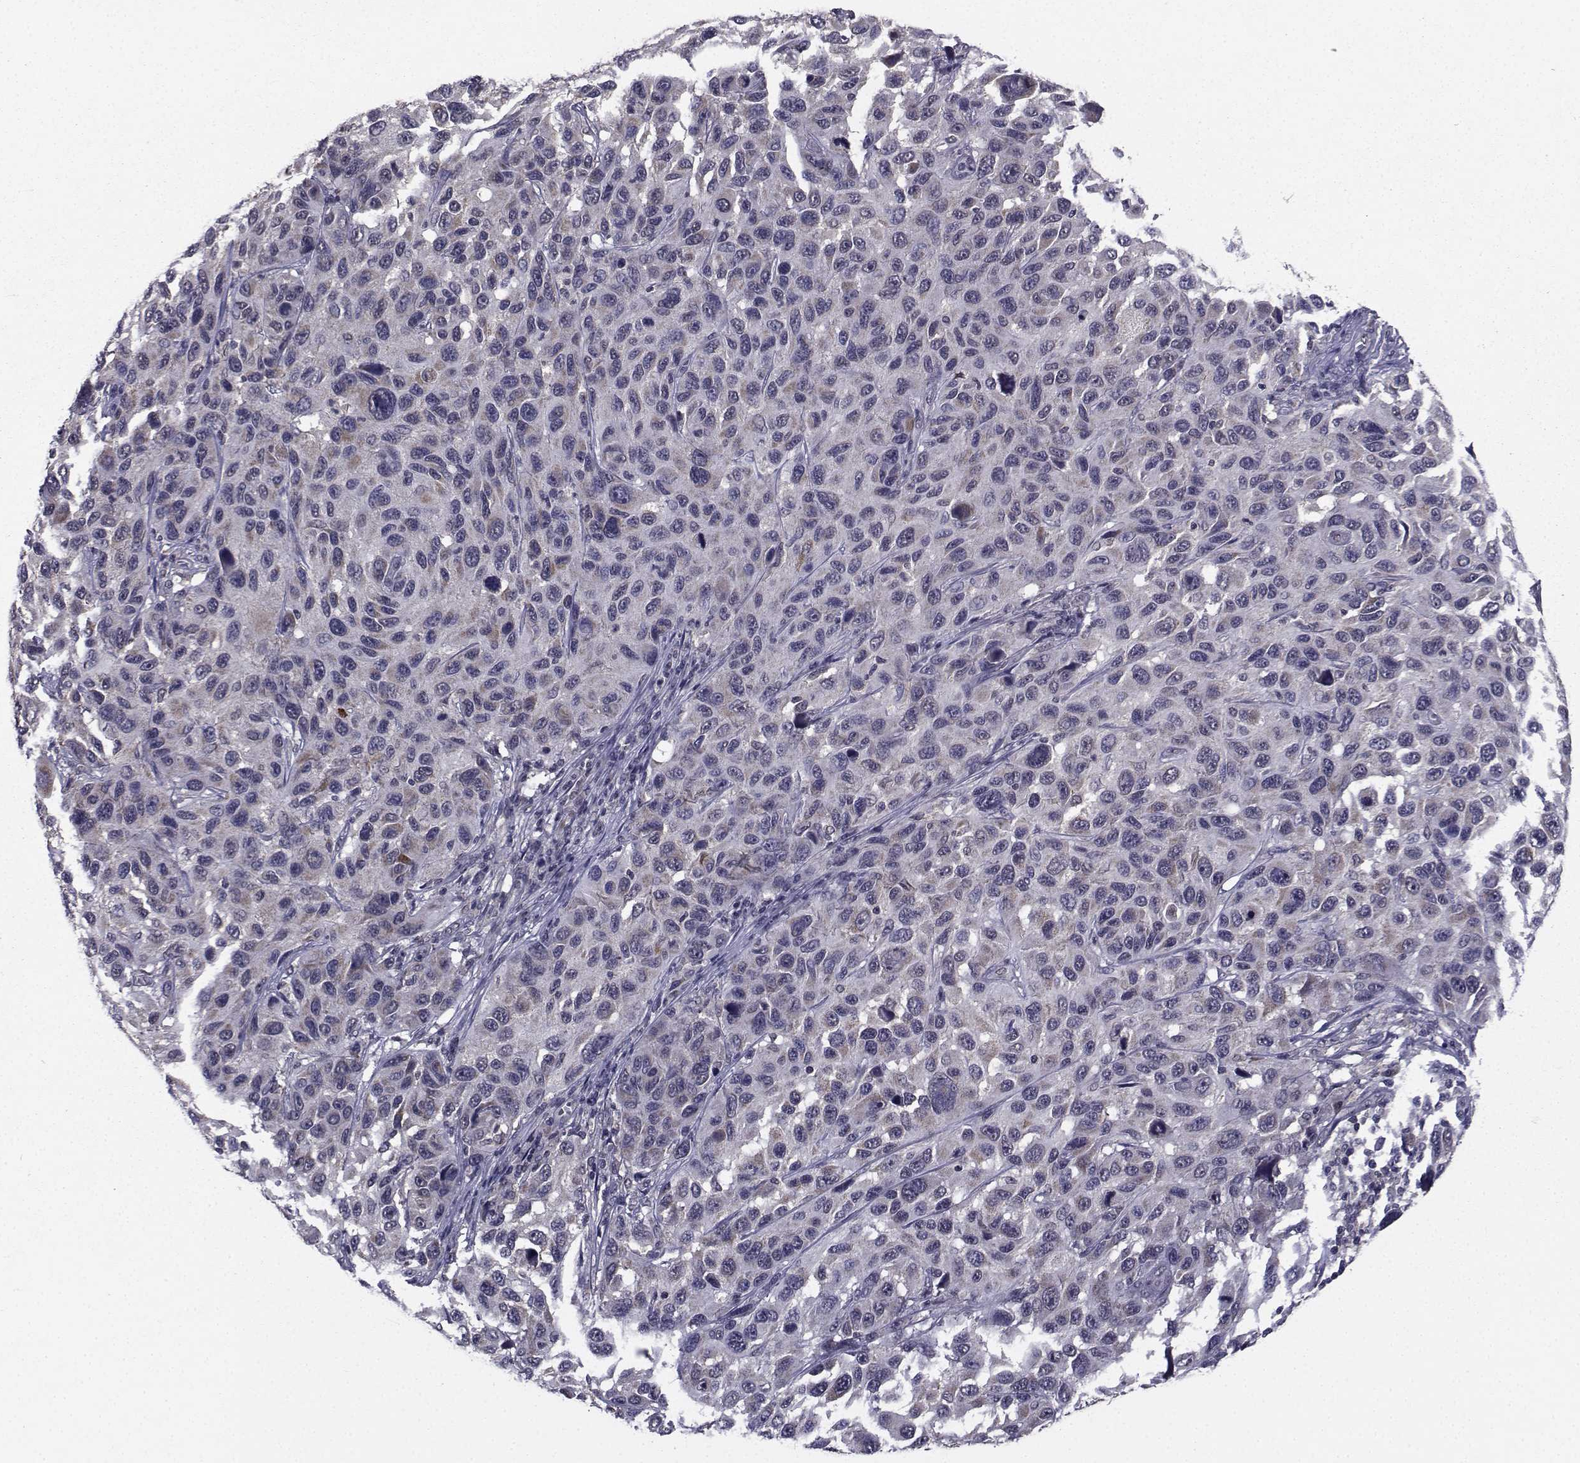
{"staining": {"intensity": "negative", "quantity": "none", "location": "none"}, "tissue": "melanoma", "cell_type": "Tumor cells", "image_type": "cancer", "snomed": [{"axis": "morphology", "description": "Malignant melanoma, NOS"}, {"axis": "topography", "description": "Skin"}], "caption": "This is a histopathology image of immunohistochemistry staining of malignant melanoma, which shows no staining in tumor cells.", "gene": "CYP2S1", "patient": {"sex": "male", "age": 53}}